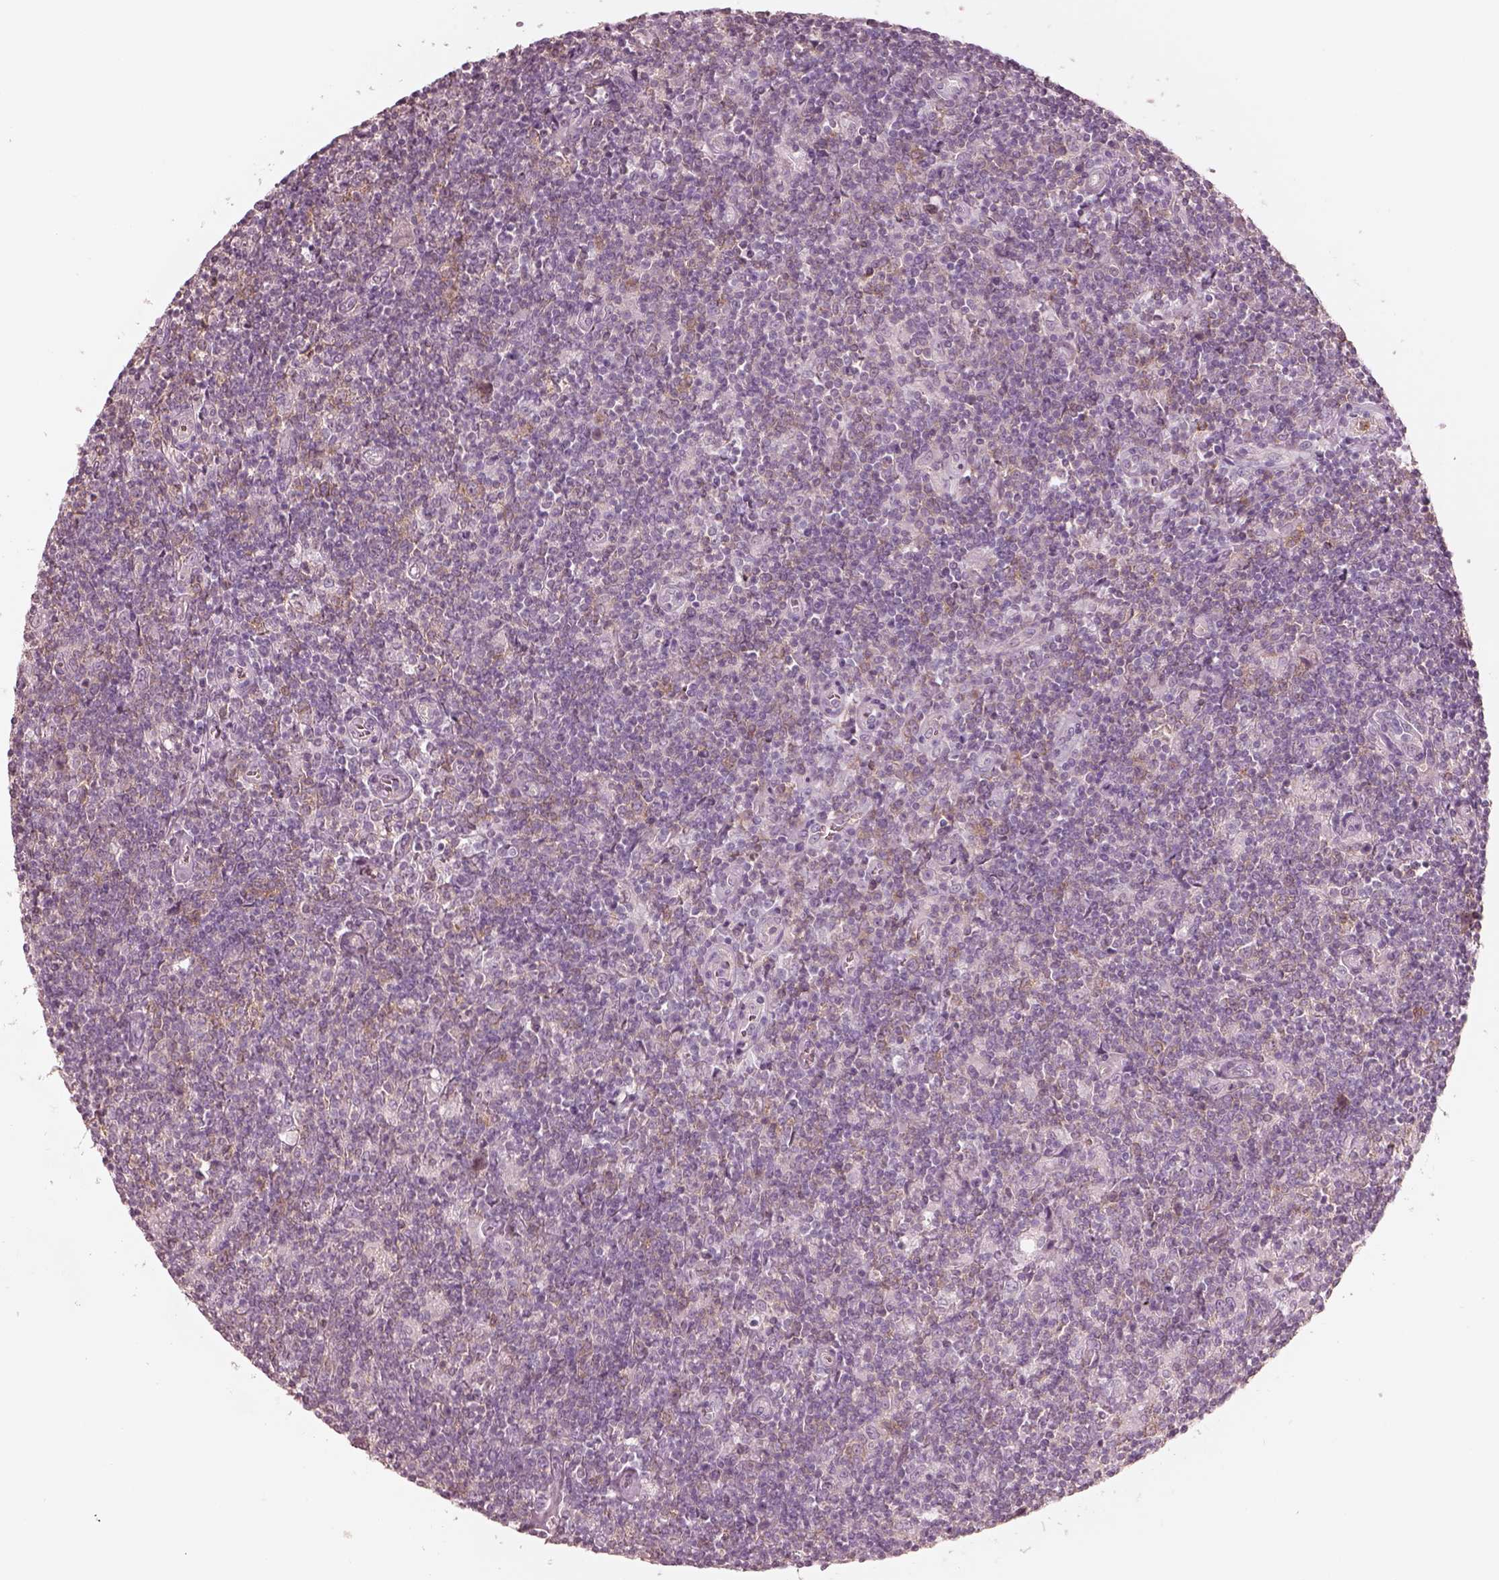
{"staining": {"intensity": "negative", "quantity": "none", "location": "none"}, "tissue": "lymphoma", "cell_type": "Tumor cells", "image_type": "cancer", "snomed": [{"axis": "morphology", "description": "Hodgkin's disease, NOS"}, {"axis": "topography", "description": "Lymph node"}], "caption": "There is no significant staining in tumor cells of Hodgkin's disease.", "gene": "GPRIN1", "patient": {"sex": "male", "age": 40}}